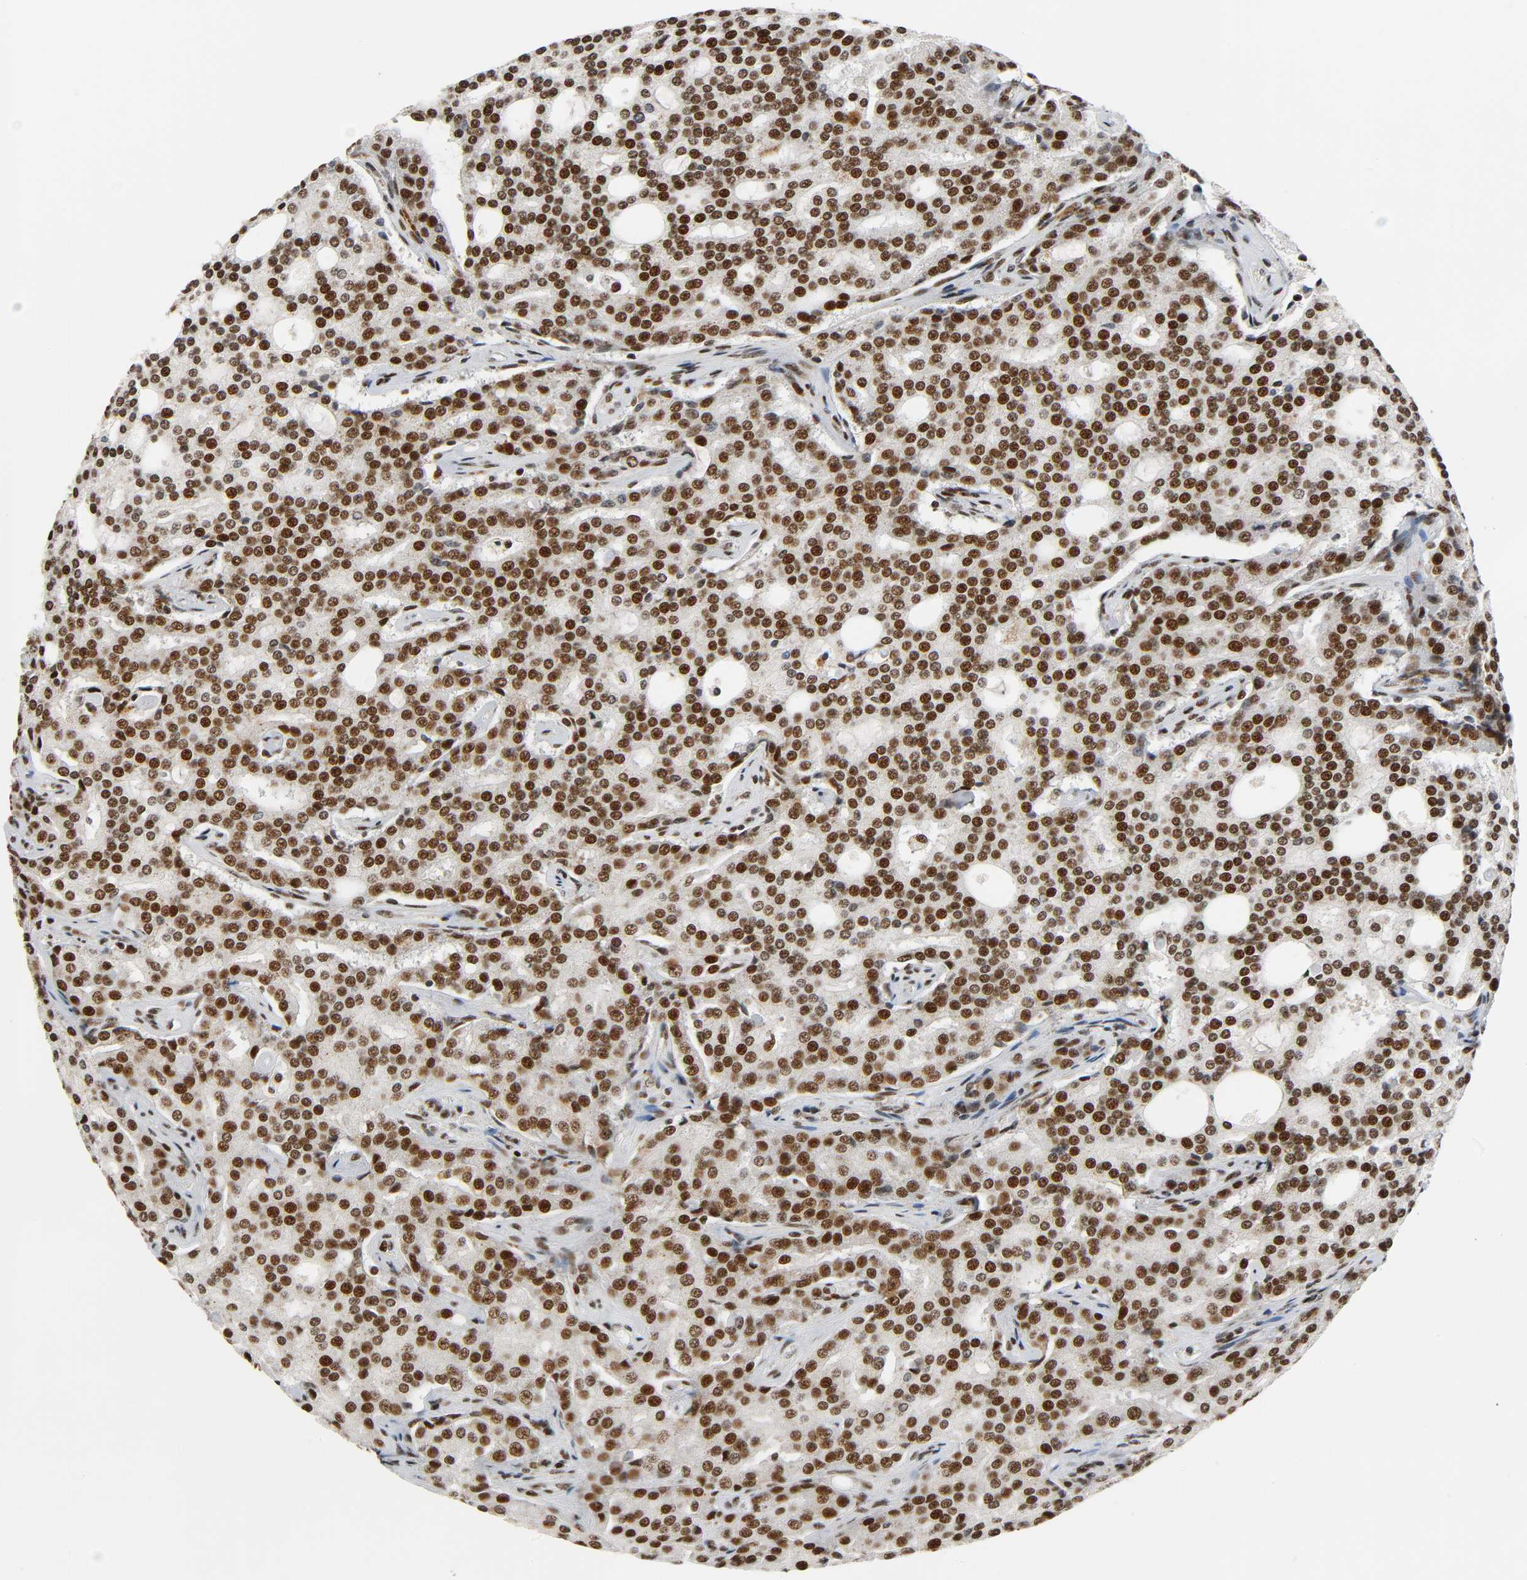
{"staining": {"intensity": "strong", "quantity": ">75%", "location": "nuclear"}, "tissue": "prostate cancer", "cell_type": "Tumor cells", "image_type": "cancer", "snomed": [{"axis": "morphology", "description": "Adenocarcinoma, High grade"}, {"axis": "topography", "description": "Prostate"}], "caption": "Immunohistochemical staining of human prostate high-grade adenocarcinoma reveals strong nuclear protein positivity in about >75% of tumor cells.", "gene": "CDK9", "patient": {"sex": "male", "age": 72}}